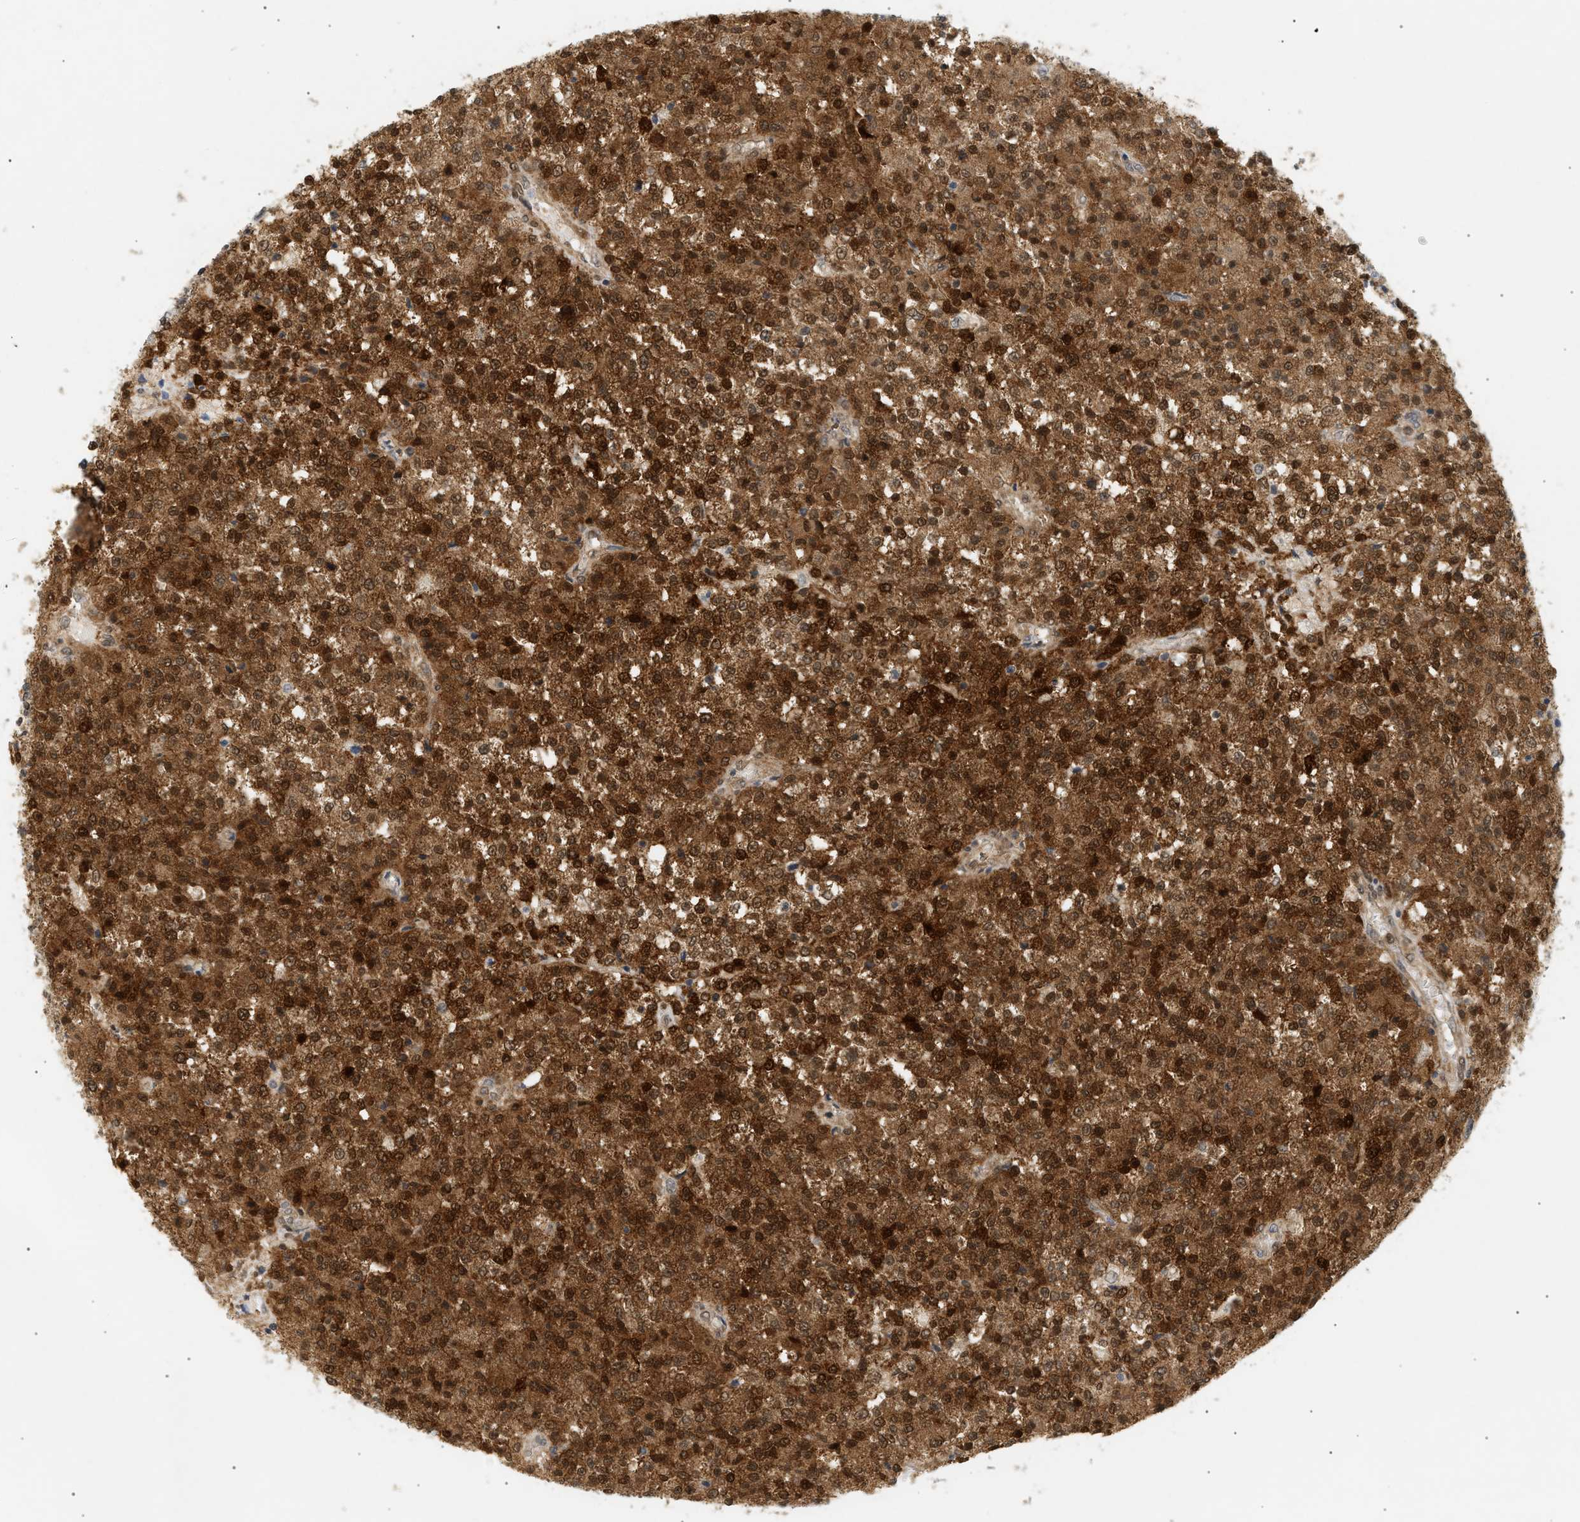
{"staining": {"intensity": "strong", "quantity": ">75%", "location": "cytoplasmic/membranous,nuclear"}, "tissue": "testis cancer", "cell_type": "Tumor cells", "image_type": "cancer", "snomed": [{"axis": "morphology", "description": "Seminoma, NOS"}, {"axis": "topography", "description": "Testis"}], "caption": "Testis cancer tissue shows strong cytoplasmic/membranous and nuclear positivity in about >75% of tumor cells, visualized by immunohistochemistry.", "gene": "SHC1", "patient": {"sex": "male", "age": 59}}